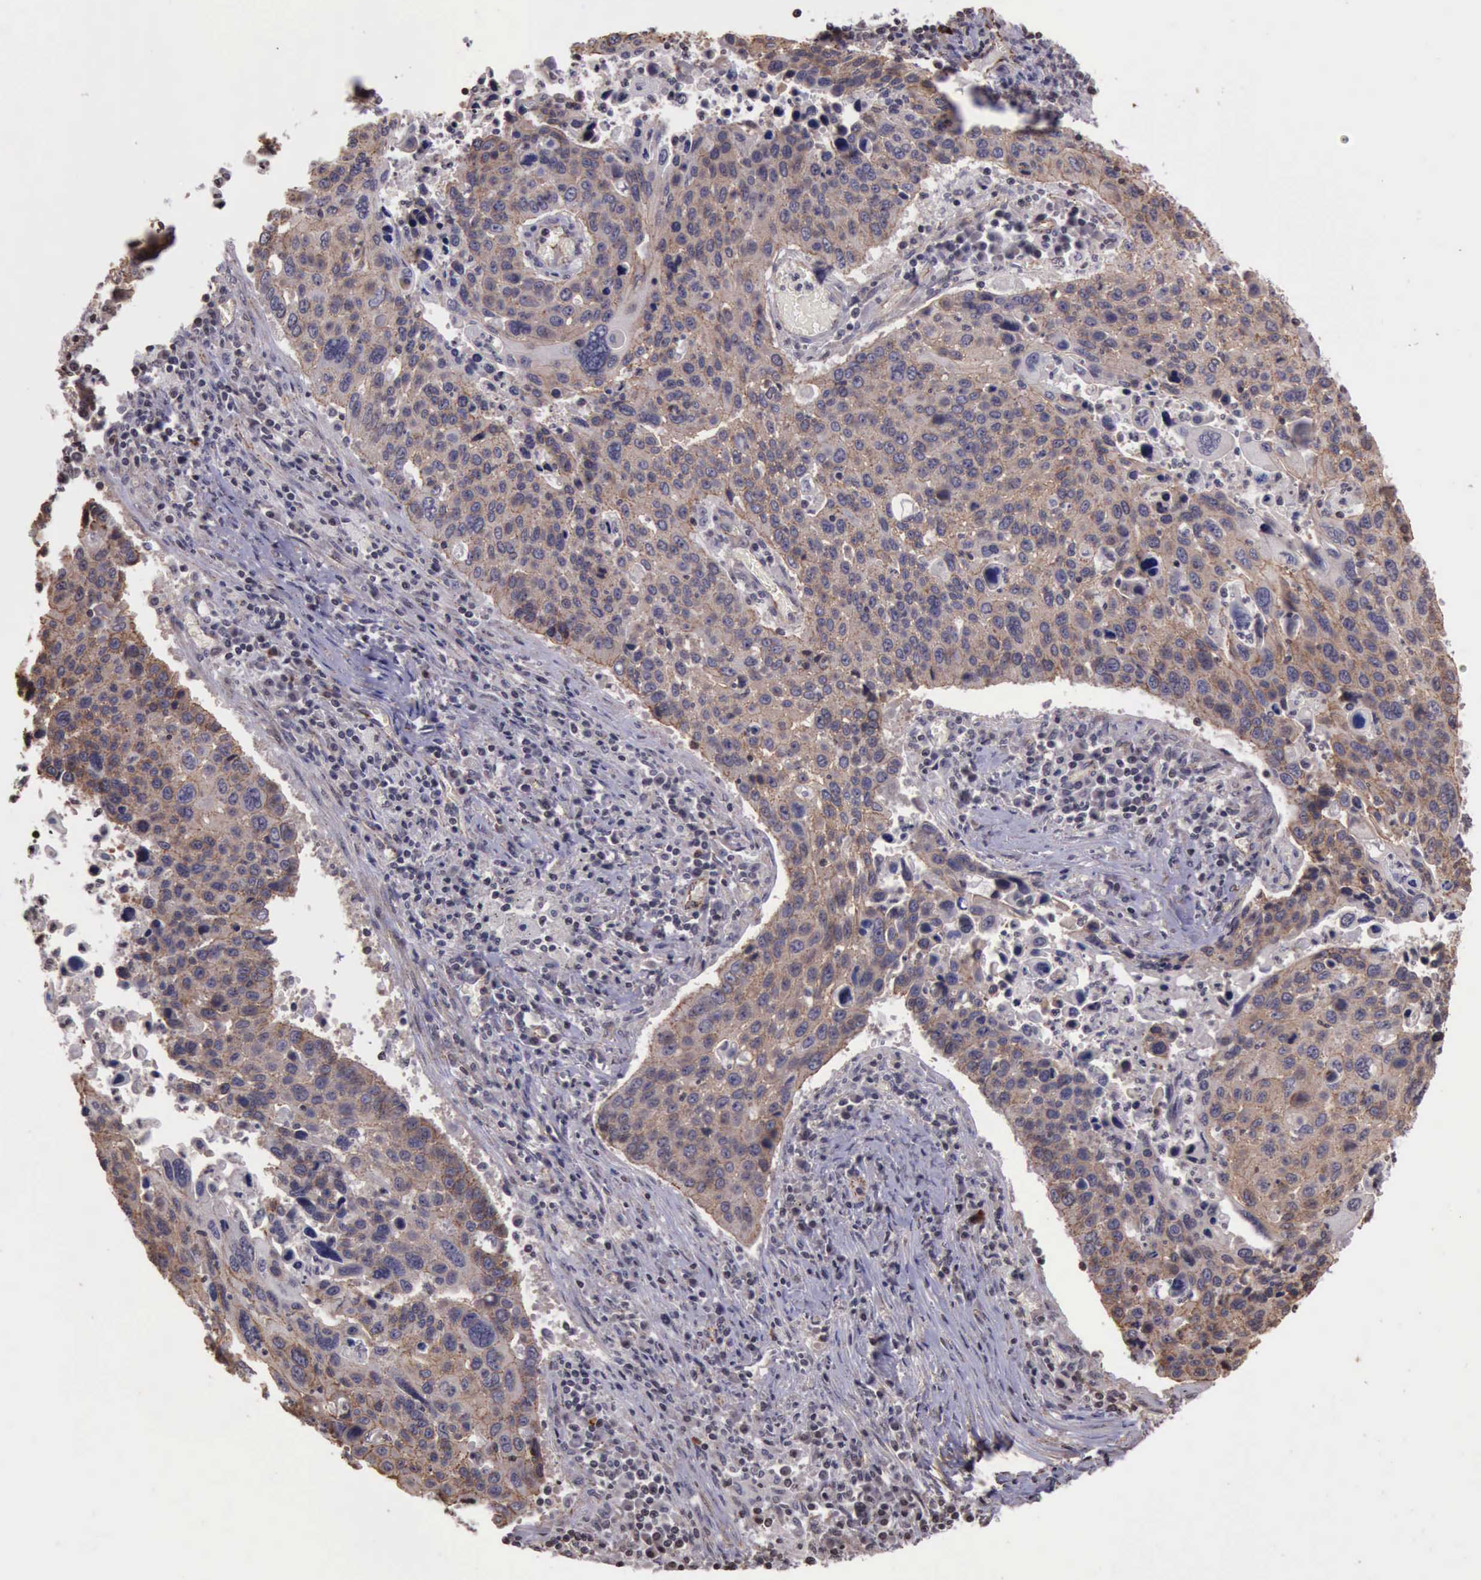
{"staining": {"intensity": "weak", "quantity": ">75%", "location": "cytoplasmic/membranous"}, "tissue": "lung cancer", "cell_type": "Tumor cells", "image_type": "cancer", "snomed": [{"axis": "morphology", "description": "Squamous cell carcinoma, NOS"}, {"axis": "topography", "description": "Lung"}], "caption": "Brown immunohistochemical staining in human lung squamous cell carcinoma displays weak cytoplasmic/membranous positivity in about >75% of tumor cells.", "gene": "CTNNB1", "patient": {"sex": "male", "age": 68}}